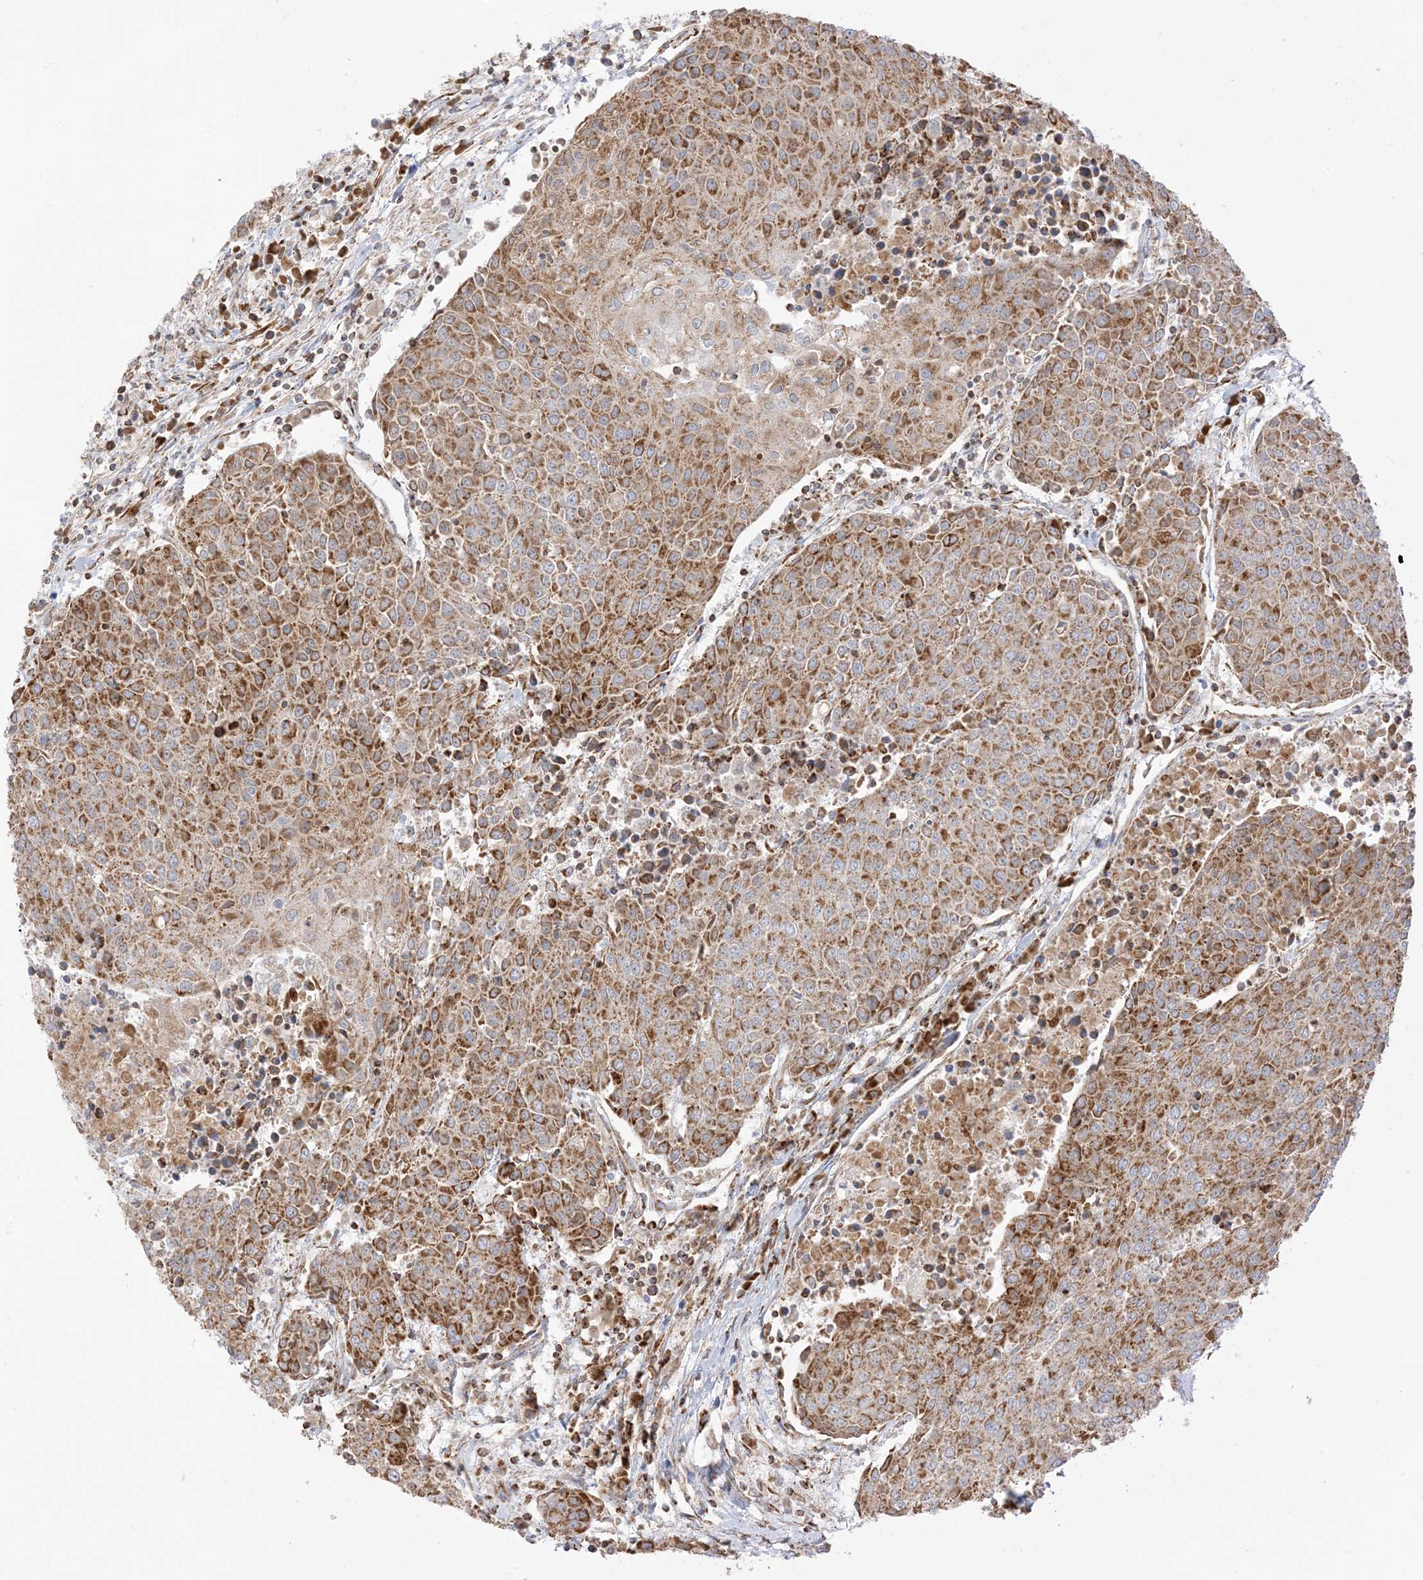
{"staining": {"intensity": "strong", "quantity": ">75%", "location": "cytoplasmic/membranous"}, "tissue": "urothelial cancer", "cell_type": "Tumor cells", "image_type": "cancer", "snomed": [{"axis": "morphology", "description": "Urothelial carcinoma, High grade"}, {"axis": "topography", "description": "Urinary bladder"}], "caption": "Urothelial cancer stained for a protein shows strong cytoplasmic/membranous positivity in tumor cells.", "gene": "SLC25A12", "patient": {"sex": "female", "age": 85}}